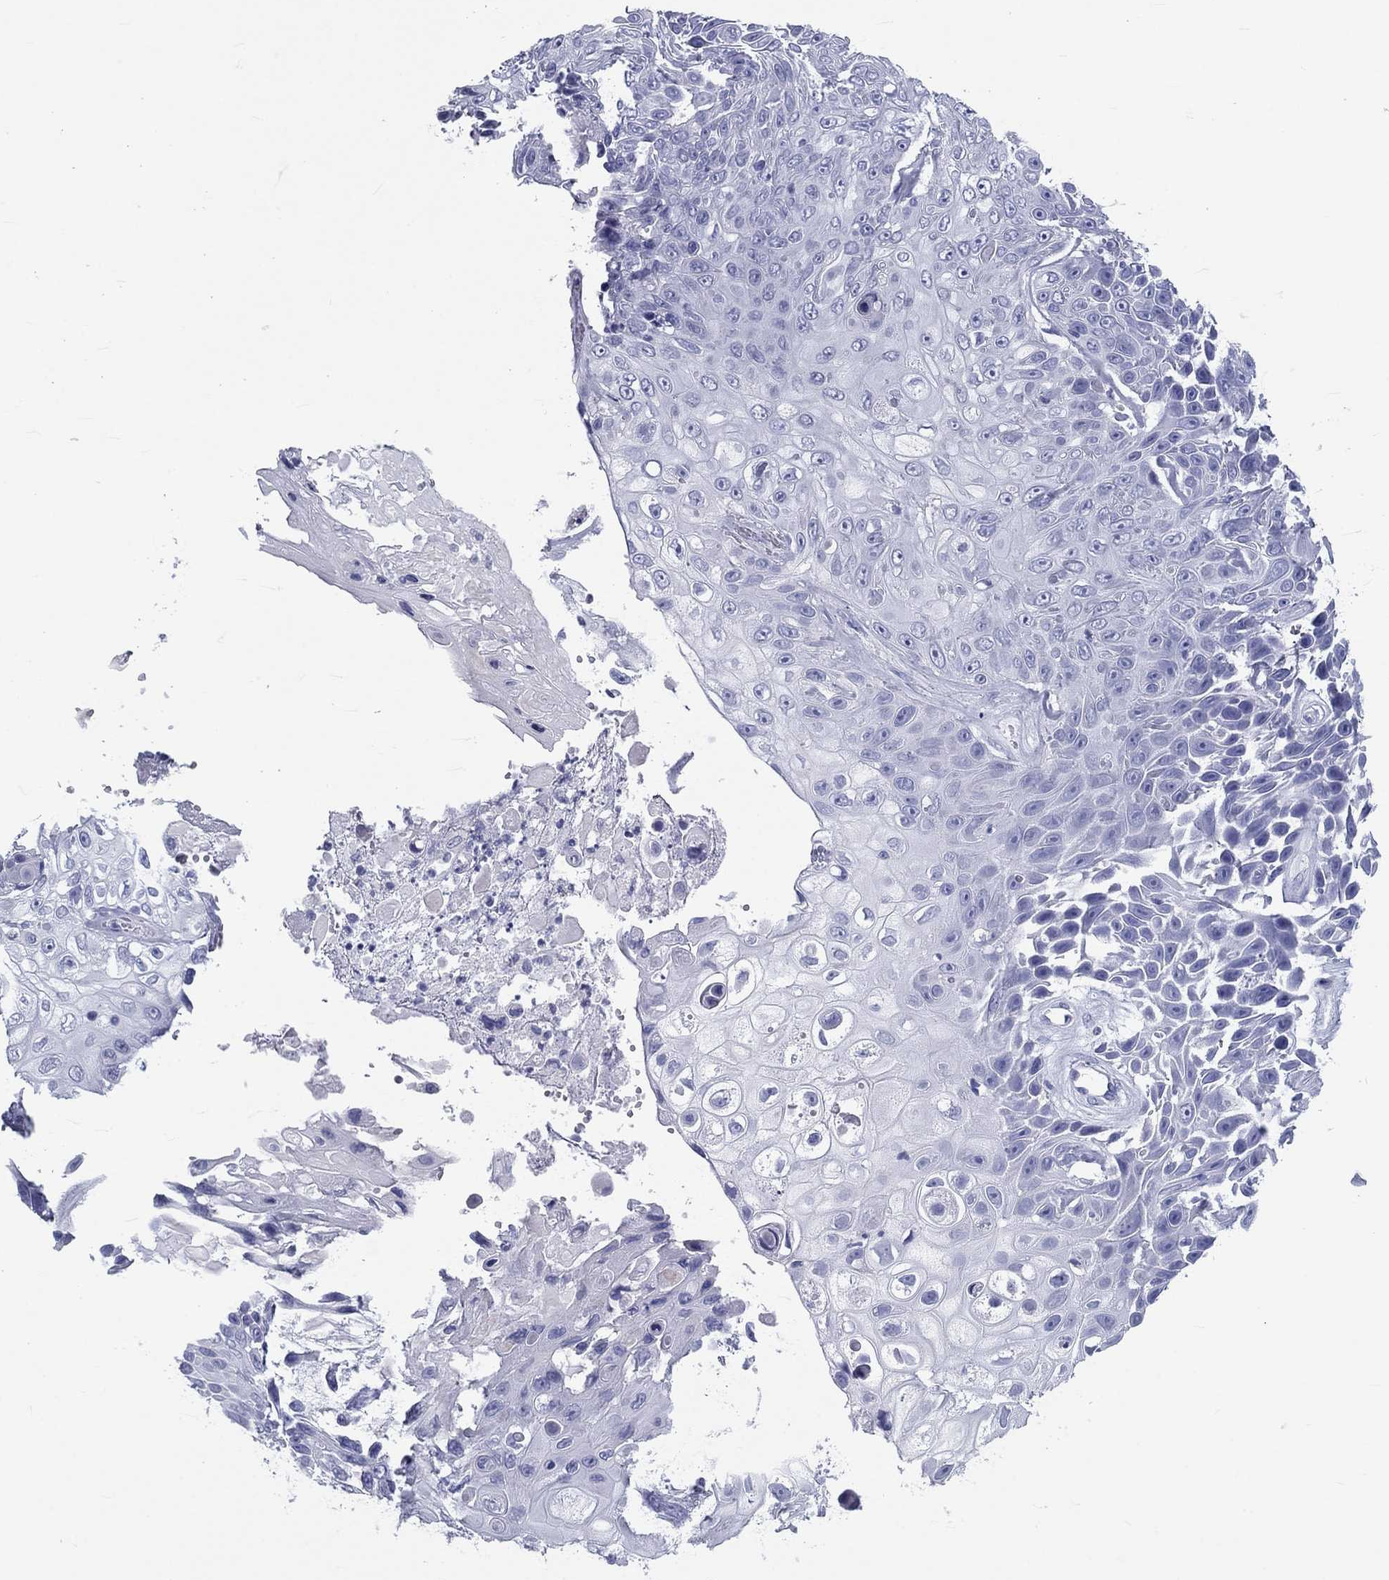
{"staining": {"intensity": "negative", "quantity": "none", "location": "none"}, "tissue": "skin cancer", "cell_type": "Tumor cells", "image_type": "cancer", "snomed": [{"axis": "morphology", "description": "Squamous cell carcinoma, NOS"}, {"axis": "topography", "description": "Skin"}], "caption": "IHC photomicrograph of human skin squamous cell carcinoma stained for a protein (brown), which demonstrates no positivity in tumor cells. (DAB IHC visualized using brightfield microscopy, high magnification).", "gene": "DNALI1", "patient": {"sex": "male", "age": 82}}